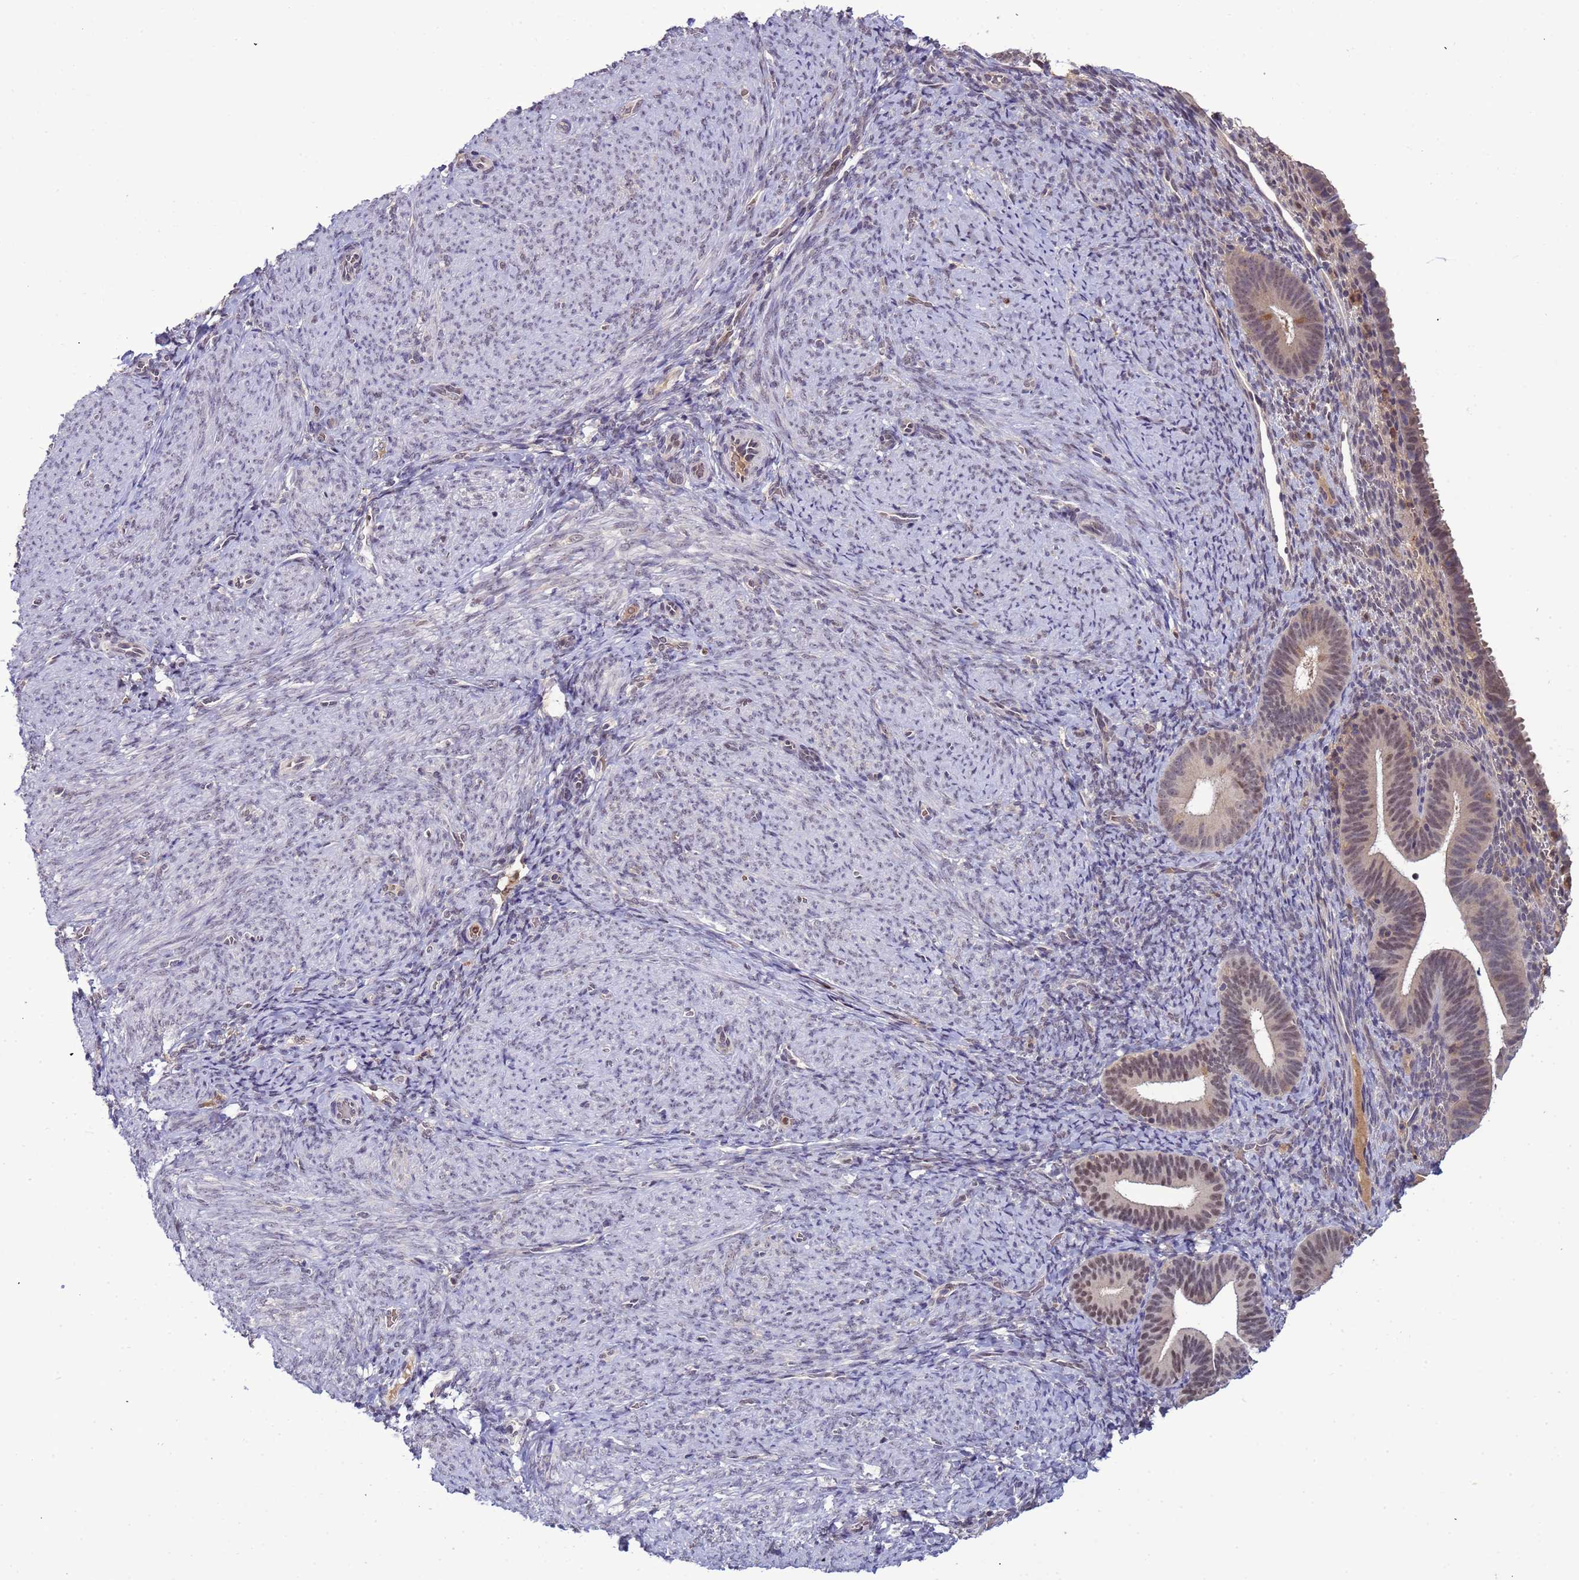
{"staining": {"intensity": "negative", "quantity": "none", "location": "none"}, "tissue": "endometrium", "cell_type": "Cells in endometrial stroma", "image_type": "normal", "snomed": [{"axis": "morphology", "description": "Normal tissue, NOS"}, {"axis": "topography", "description": "Endometrium"}], "caption": "A micrograph of endometrium stained for a protein exhibits no brown staining in cells in endometrial stroma.", "gene": "CD53", "patient": {"sex": "female", "age": 65}}